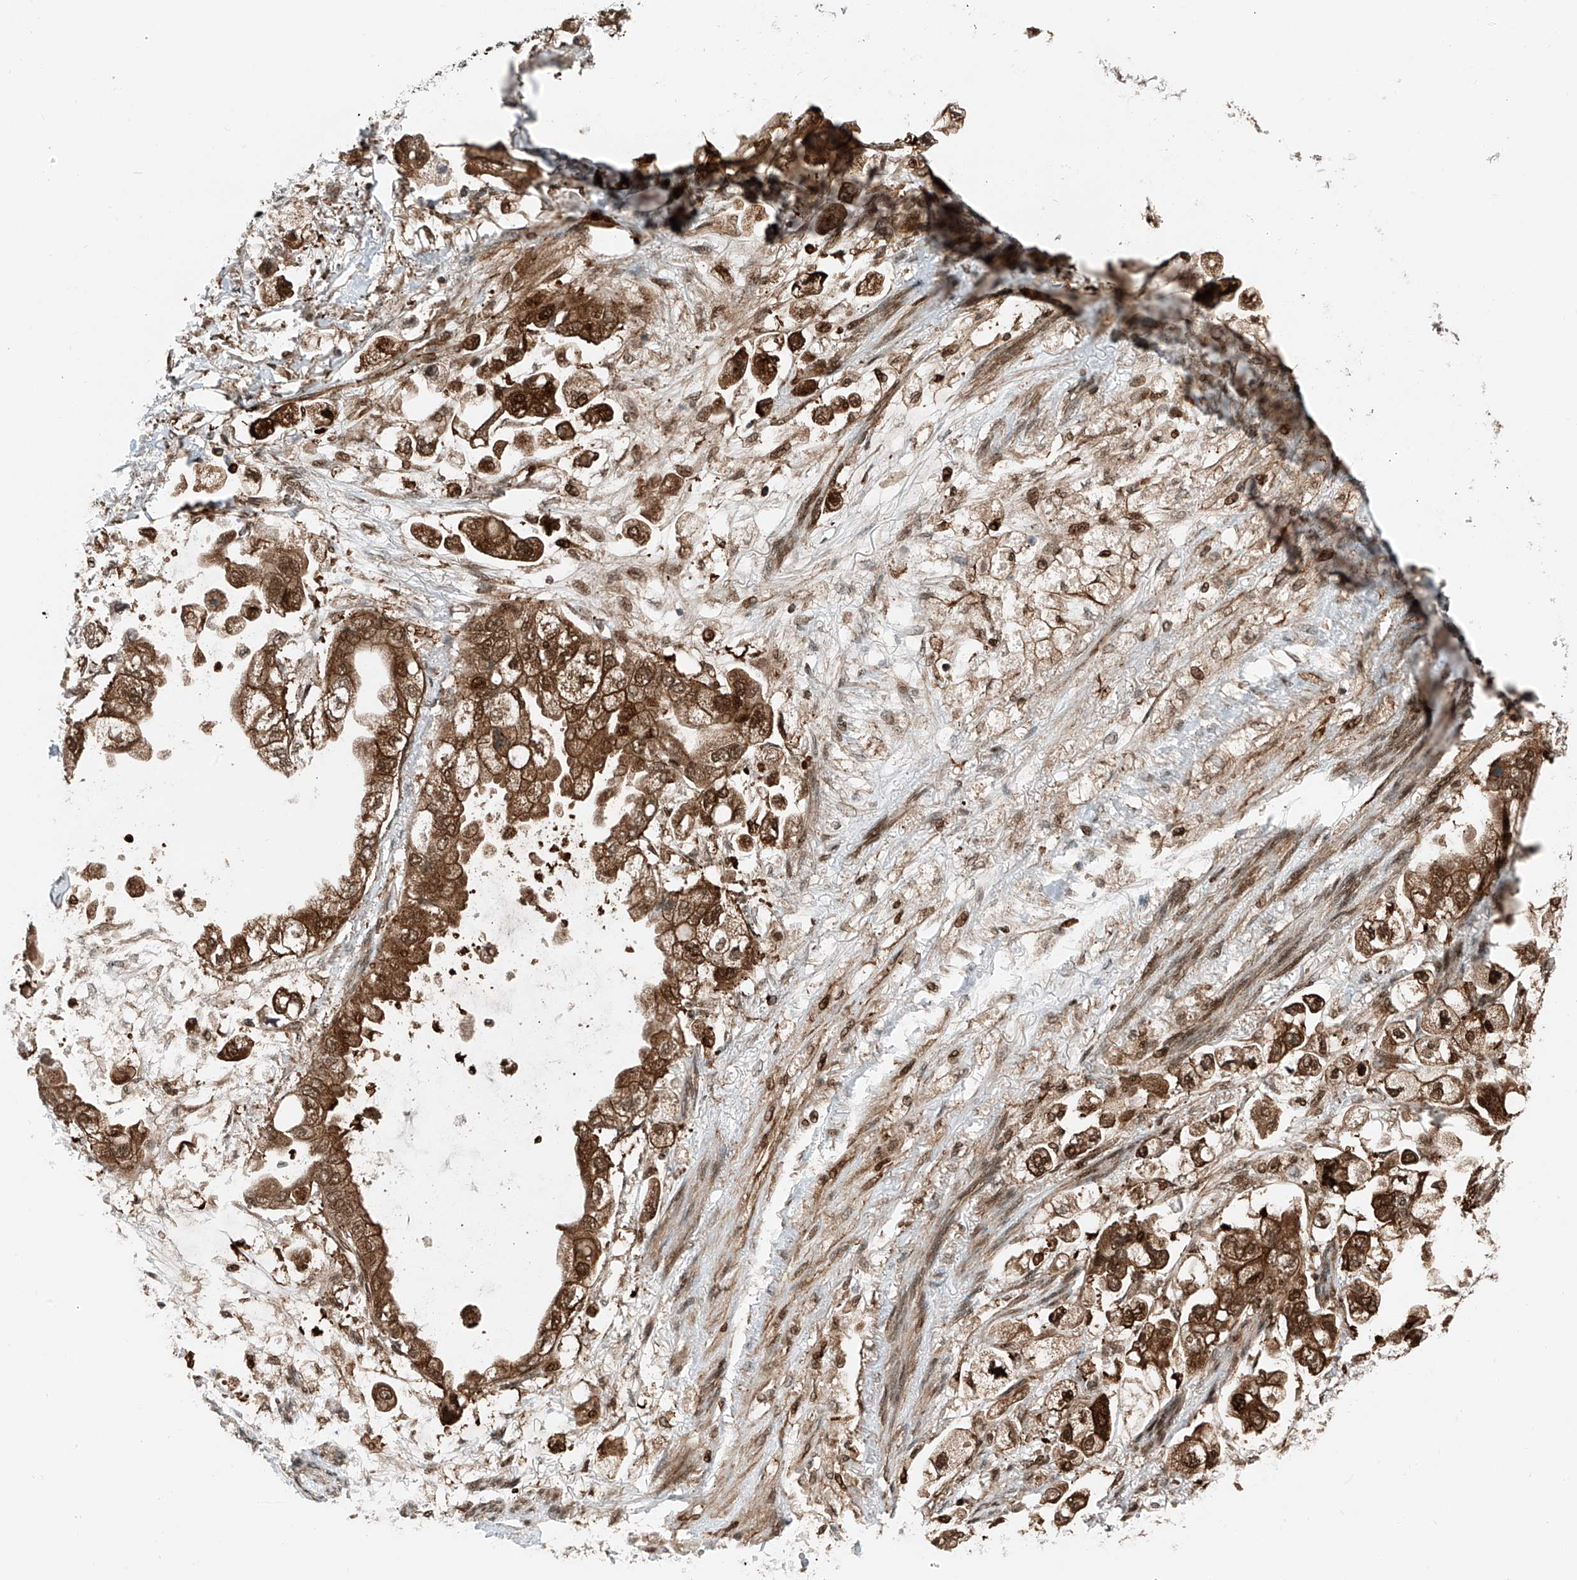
{"staining": {"intensity": "strong", "quantity": ">75%", "location": "cytoplasmic/membranous,nuclear"}, "tissue": "stomach cancer", "cell_type": "Tumor cells", "image_type": "cancer", "snomed": [{"axis": "morphology", "description": "Adenocarcinoma, NOS"}, {"axis": "topography", "description": "Stomach"}], "caption": "High-power microscopy captured an immunohistochemistry (IHC) micrograph of stomach adenocarcinoma, revealing strong cytoplasmic/membranous and nuclear positivity in approximately >75% of tumor cells.", "gene": "USP48", "patient": {"sex": "male", "age": 62}}